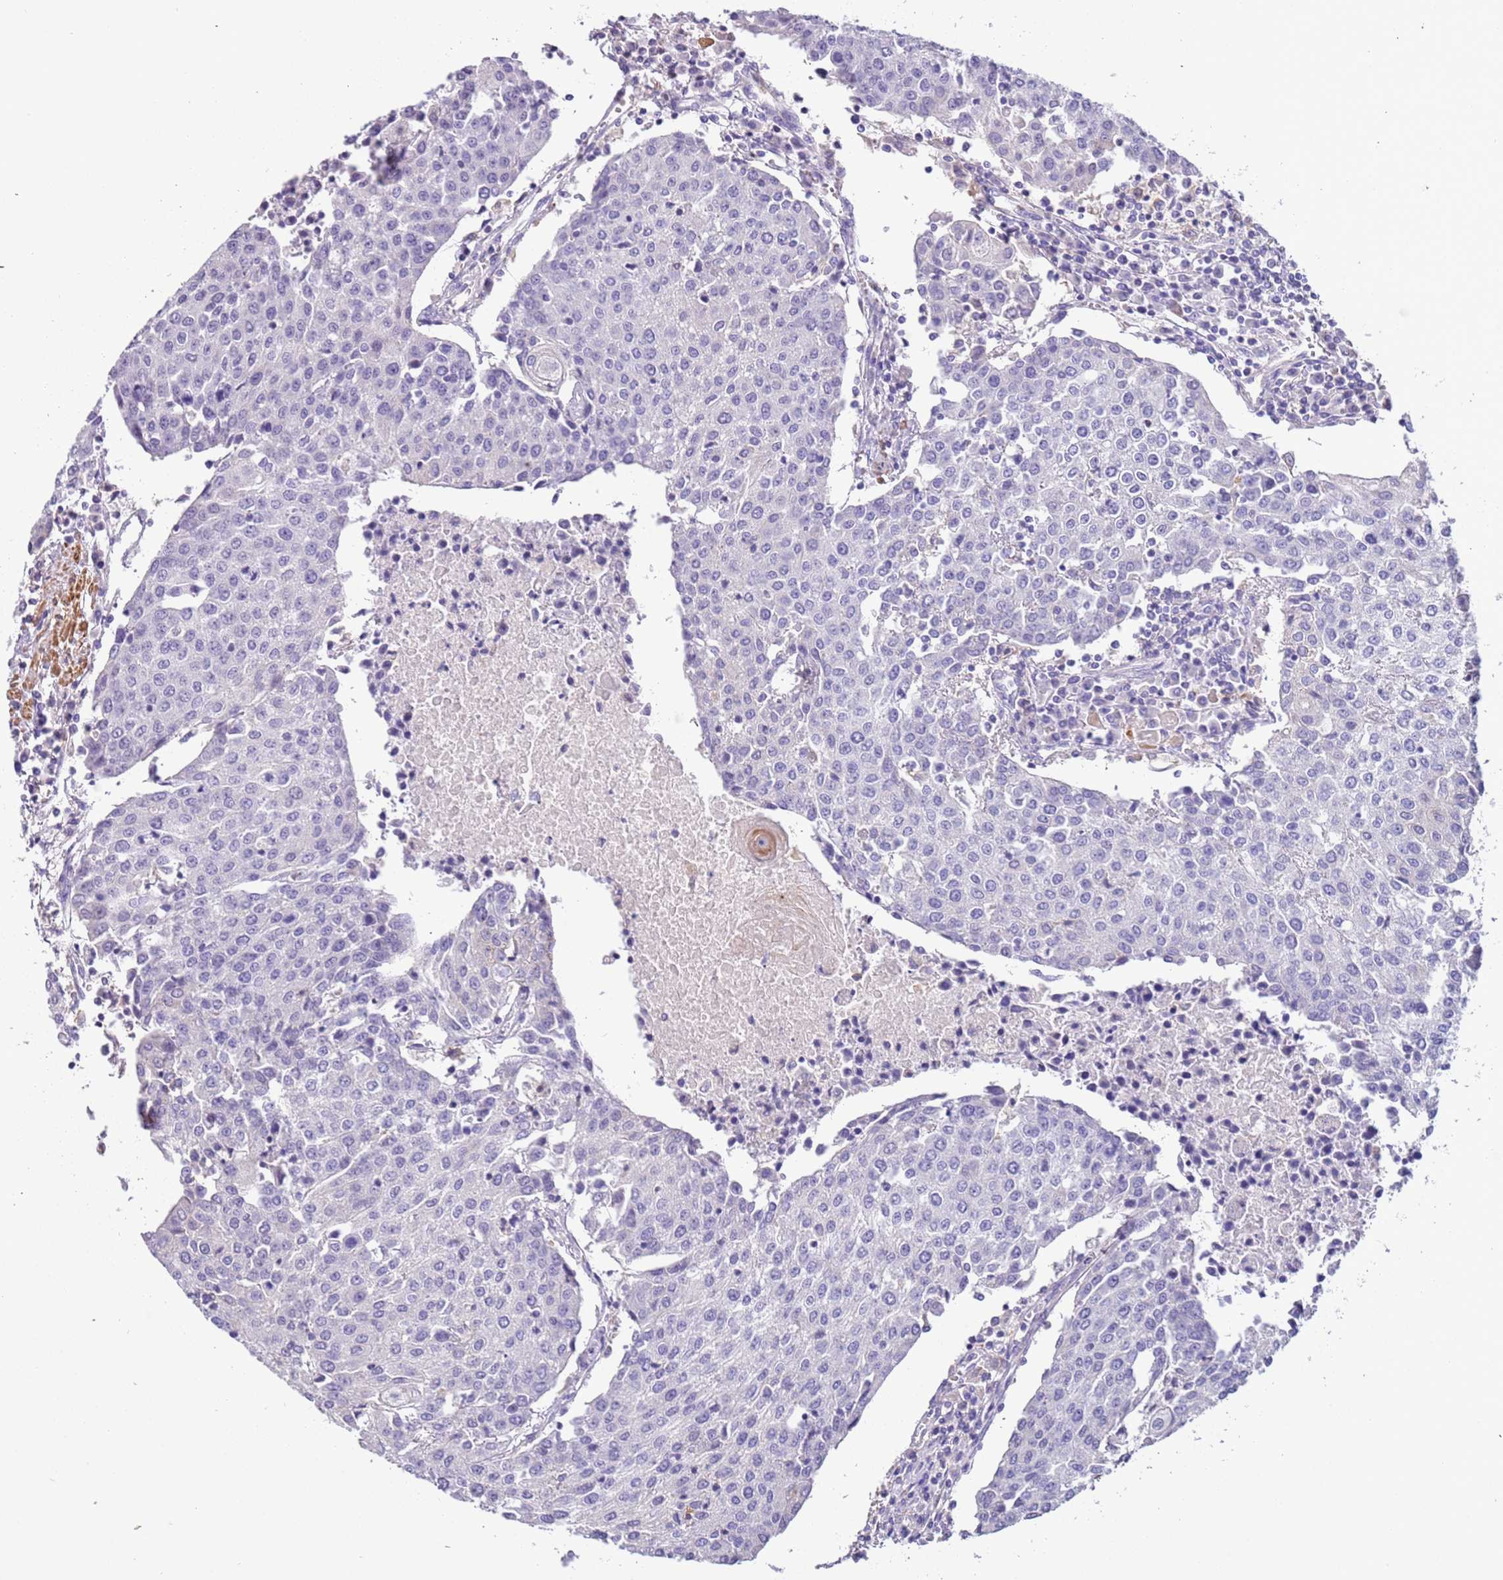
{"staining": {"intensity": "negative", "quantity": "none", "location": "none"}, "tissue": "urothelial cancer", "cell_type": "Tumor cells", "image_type": "cancer", "snomed": [{"axis": "morphology", "description": "Urothelial carcinoma, High grade"}, {"axis": "topography", "description": "Urinary bladder"}], "caption": "Immunohistochemistry histopathology image of neoplastic tissue: human urothelial cancer stained with DAB (3,3'-diaminobenzidine) demonstrates no significant protein expression in tumor cells. (Stains: DAB (3,3'-diaminobenzidine) immunohistochemistry with hematoxylin counter stain, Microscopy: brightfield microscopy at high magnification).", "gene": "PCGF2", "patient": {"sex": "female", "age": 85}}